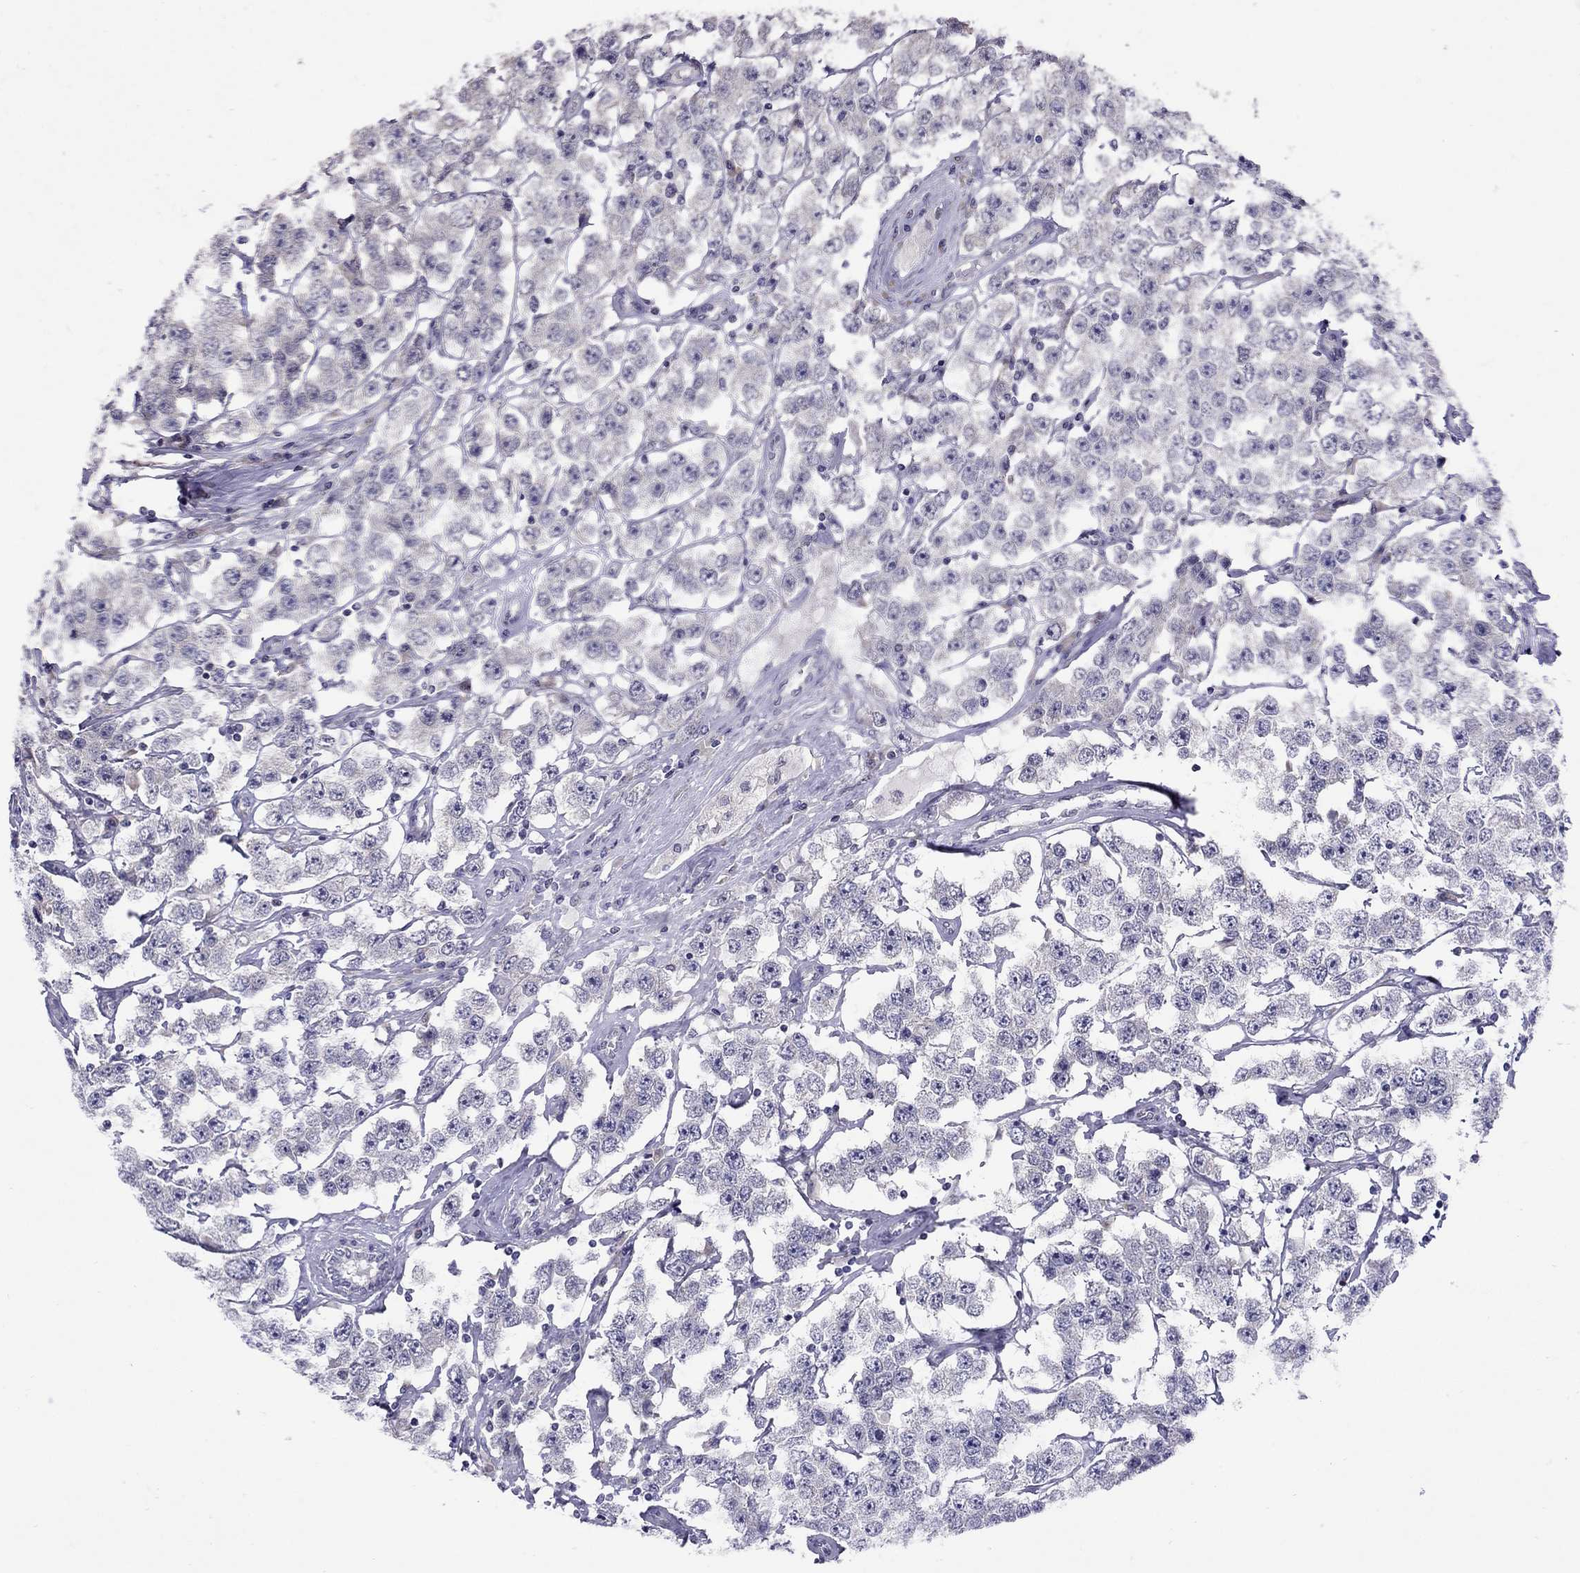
{"staining": {"intensity": "negative", "quantity": "none", "location": "none"}, "tissue": "testis cancer", "cell_type": "Tumor cells", "image_type": "cancer", "snomed": [{"axis": "morphology", "description": "Seminoma, NOS"}, {"axis": "topography", "description": "Testis"}], "caption": "This histopathology image is of testis seminoma stained with immunohistochemistry (IHC) to label a protein in brown with the nuclei are counter-stained blue. There is no staining in tumor cells.", "gene": "HES5", "patient": {"sex": "male", "age": 52}}